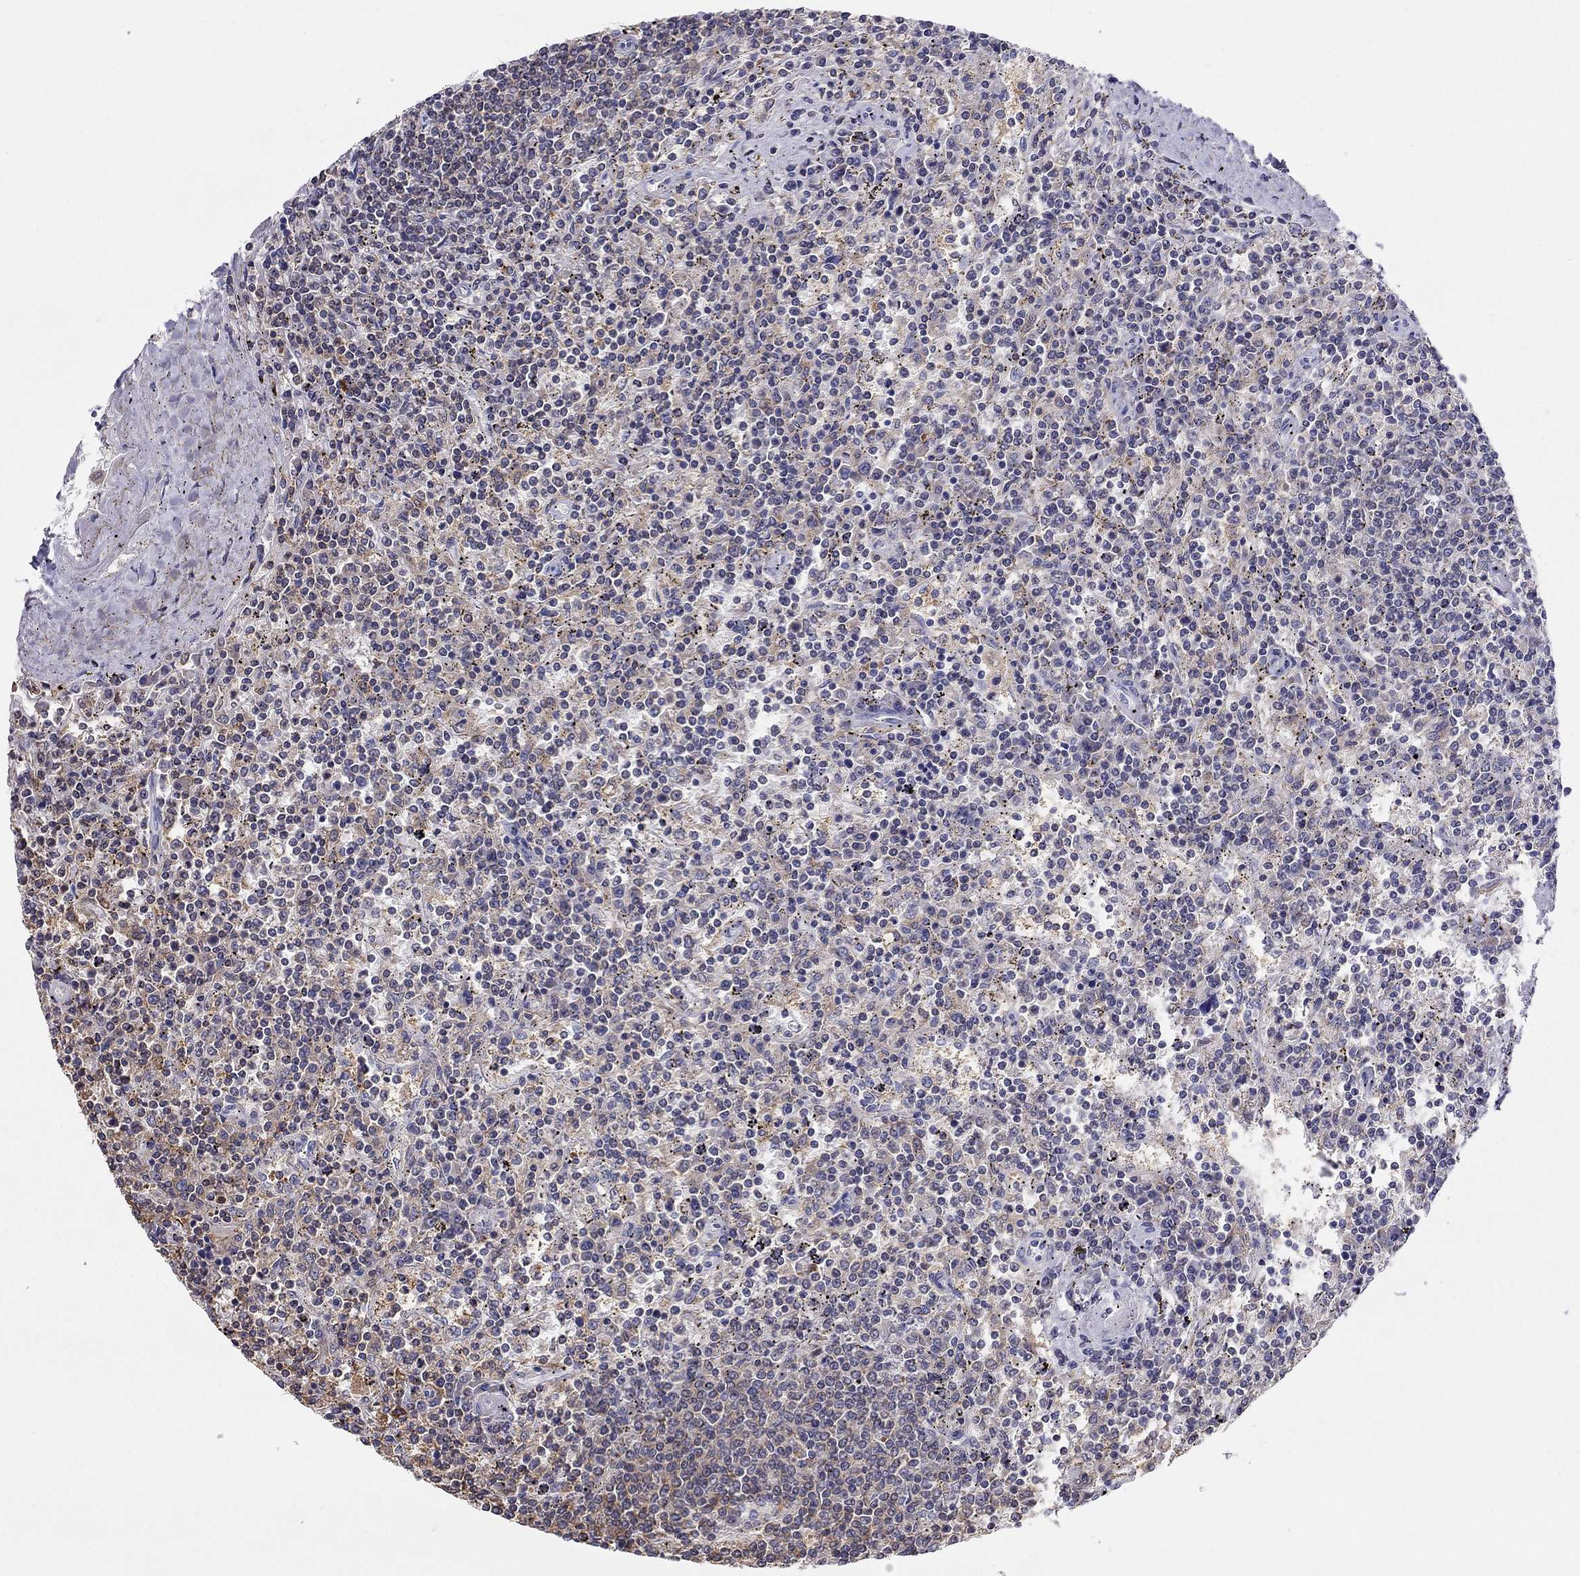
{"staining": {"intensity": "weak", "quantity": ">75%", "location": "cytoplasmic/membranous"}, "tissue": "lymphoma", "cell_type": "Tumor cells", "image_type": "cancer", "snomed": [{"axis": "morphology", "description": "Malignant lymphoma, non-Hodgkin's type, Low grade"}, {"axis": "topography", "description": "Spleen"}], "caption": "Immunohistochemistry image of neoplastic tissue: human low-grade malignant lymphoma, non-Hodgkin's type stained using IHC demonstrates low levels of weak protein expression localized specifically in the cytoplasmic/membranous of tumor cells, appearing as a cytoplasmic/membranous brown color.", "gene": "CITED1", "patient": {"sex": "male", "age": 62}}